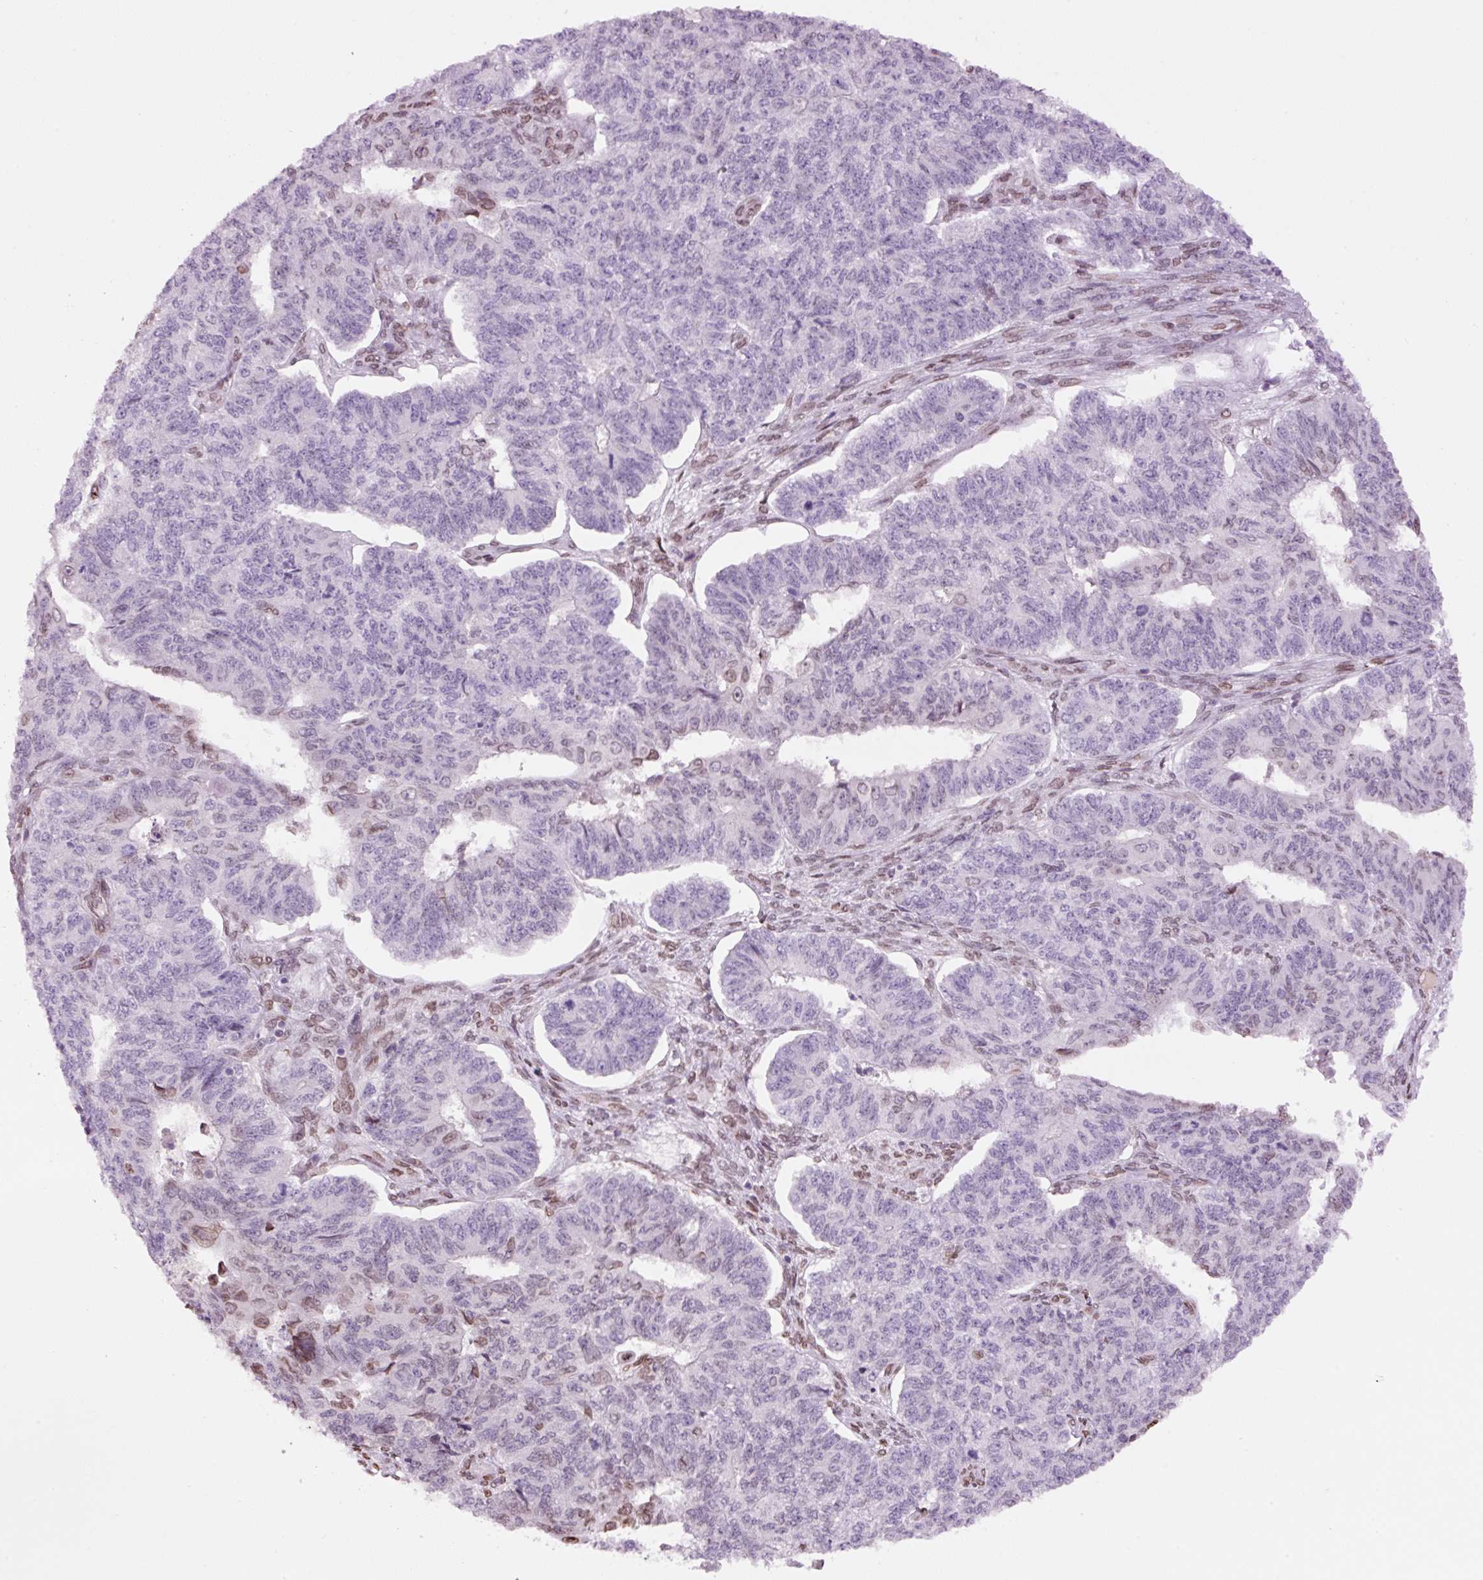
{"staining": {"intensity": "negative", "quantity": "none", "location": "none"}, "tissue": "endometrial cancer", "cell_type": "Tumor cells", "image_type": "cancer", "snomed": [{"axis": "morphology", "description": "Adenocarcinoma, NOS"}, {"axis": "topography", "description": "Endometrium"}], "caption": "The immunohistochemistry photomicrograph has no significant positivity in tumor cells of endometrial cancer tissue.", "gene": "ZNF224", "patient": {"sex": "female", "age": 32}}